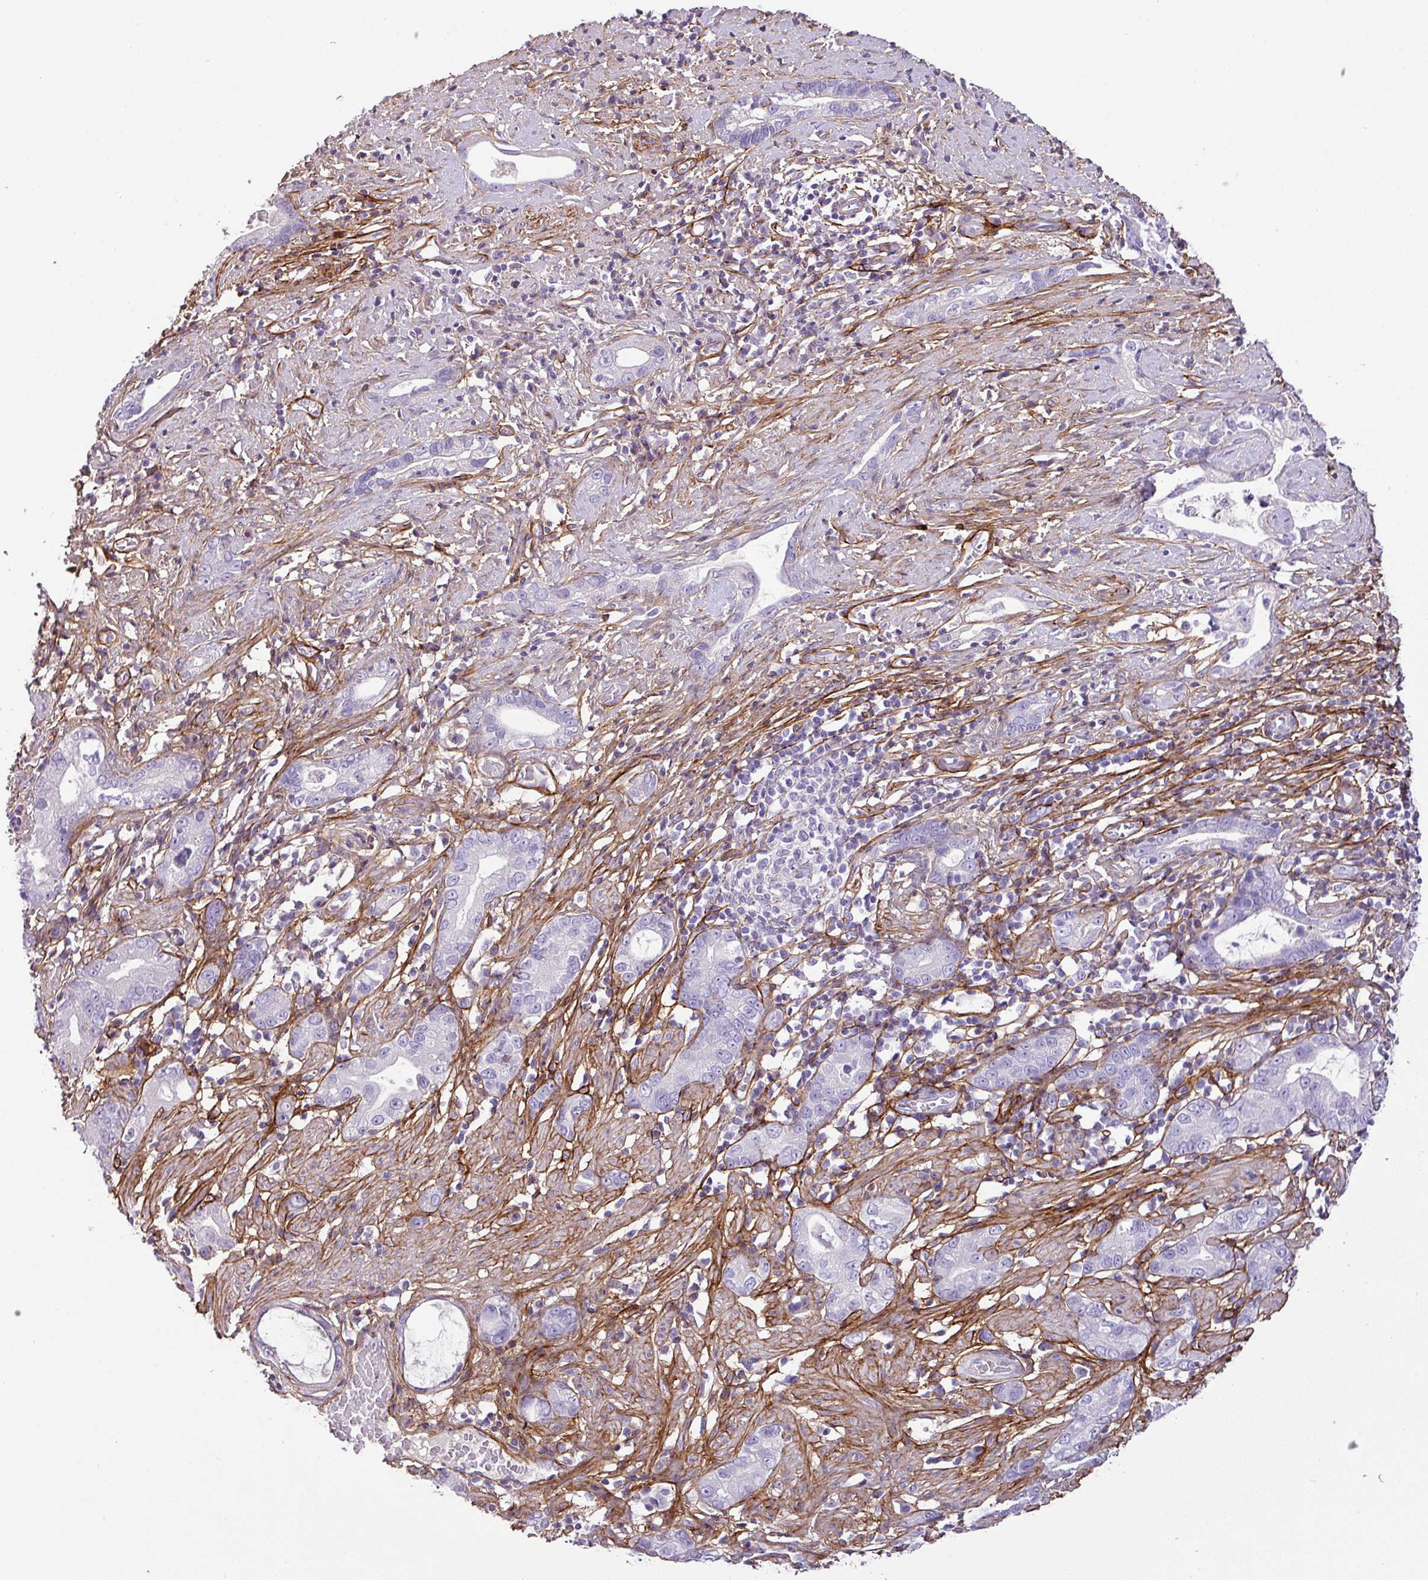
{"staining": {"intensity": "negative", "quantity": "none", "location": "none"}, "tissue": "stomach cancer", "cell_type": "Tumor cells", "image_type": "cancer", "snomed": [{"axis": "morphology", "description": "Adenocarcinoma, NOS"}, {"axis": "topography", "description": "Stomach"}], "caption": "Immunohistochemistry of stomach cancer (adenocarcinoma) shows no expression in tumor cells.", "gene": "PARD6G", "patient": {"sex": "male", "age": 55}}